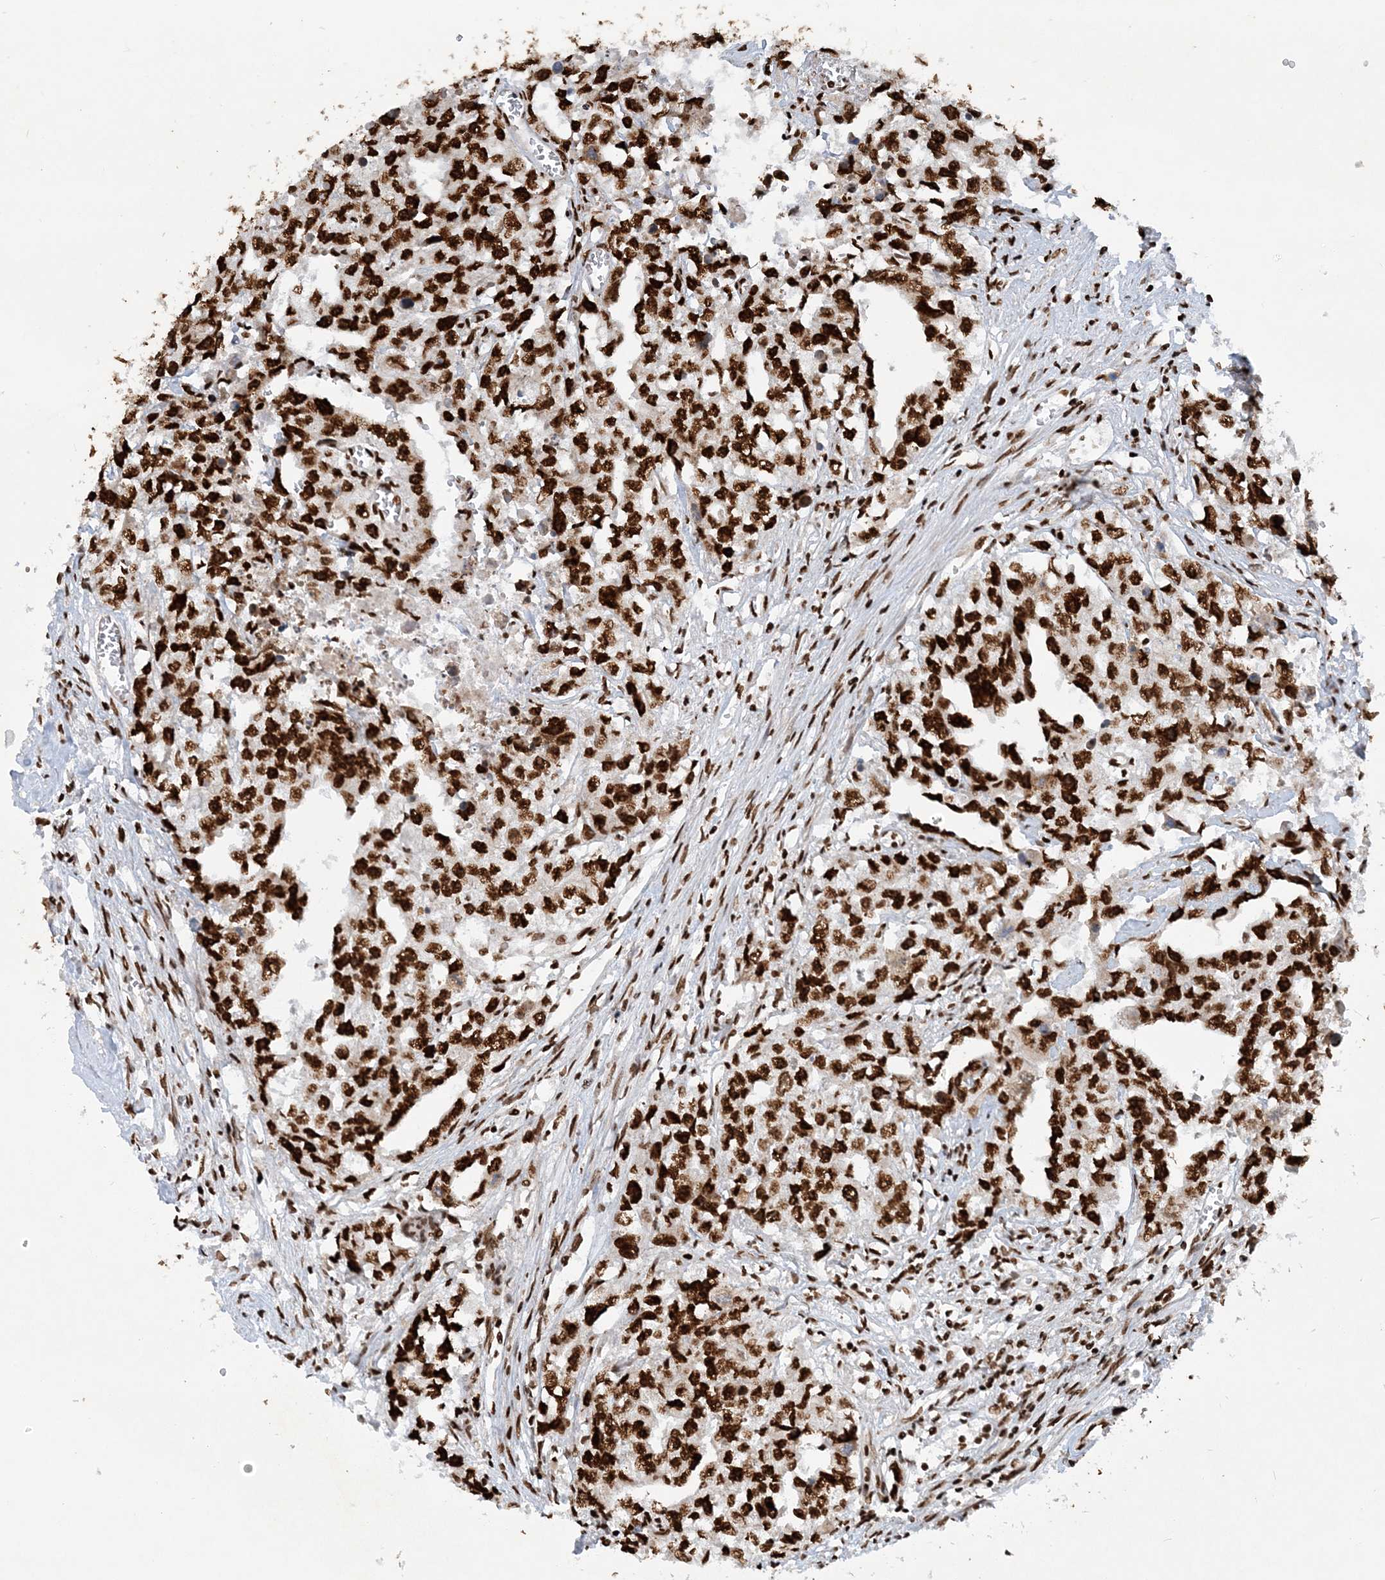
{"staining": {"intensity": "strong", "quantity": ">75%", "location": "nuclear"}, "tissue": "testis cancer", "cell_type": "Tumor cells", "image_type": "cancer", "snomed": [{"axis": "morphology", "description": "Seminoma, NOS"}, {"axis": "morphology", "description": "Carcinoma, Embryonal, NOS"}, {"axis": "topography", "description": "Testis"}], "caption": "A photomicrograph showing strong nuclear expression in about >75% of tumor cells in testis seminoma, as visualized by brown immunohistochemical staining.", "gene": "DELE1", "patient": {"sex": "male", "age": 43}}